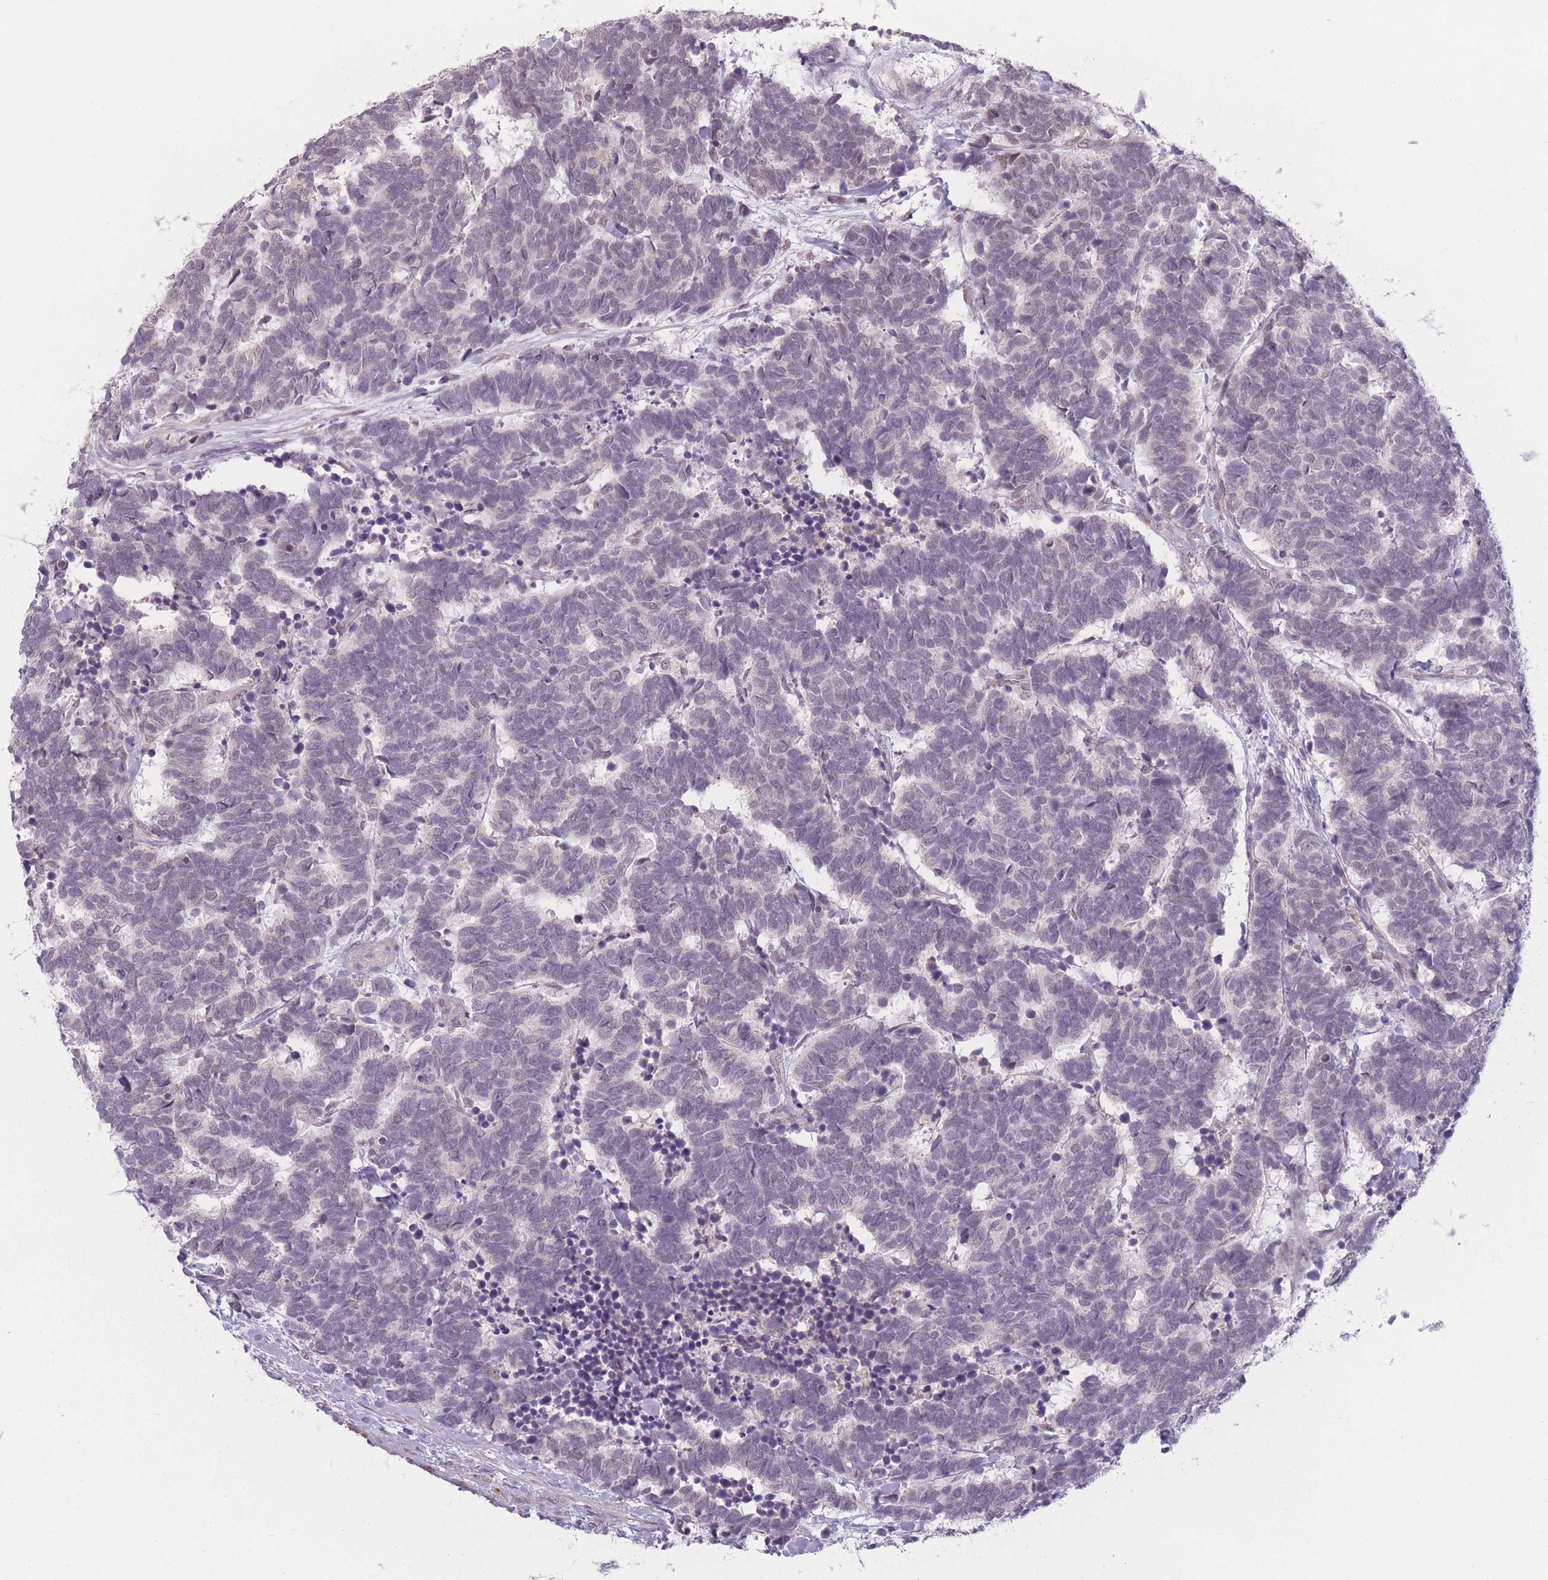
{"staining": {"intensity": "negative", "quantity": "none", "location": "none"}, "tissue": "carcinoid", "cell_type": "Tumor cells", "image_type": "cancer", "snomed": [{"axis": "morphology", "description": "Carcinoma, NOS"}, {"axis": "morphology", "description": "Carcinoid, malignant, NOS"}, {"axis": "topography", "description": "Urinary bladder"}], "caption": "Immunohistochemistry of carcinoid shows no positivity in tumor cells. (DAB (3,3'-diaminobenzidine) immunohistochemistry with hematoxylin counter stain).", "gene": "SIN3B", "patient": {"sex": "male", "age": 57}}